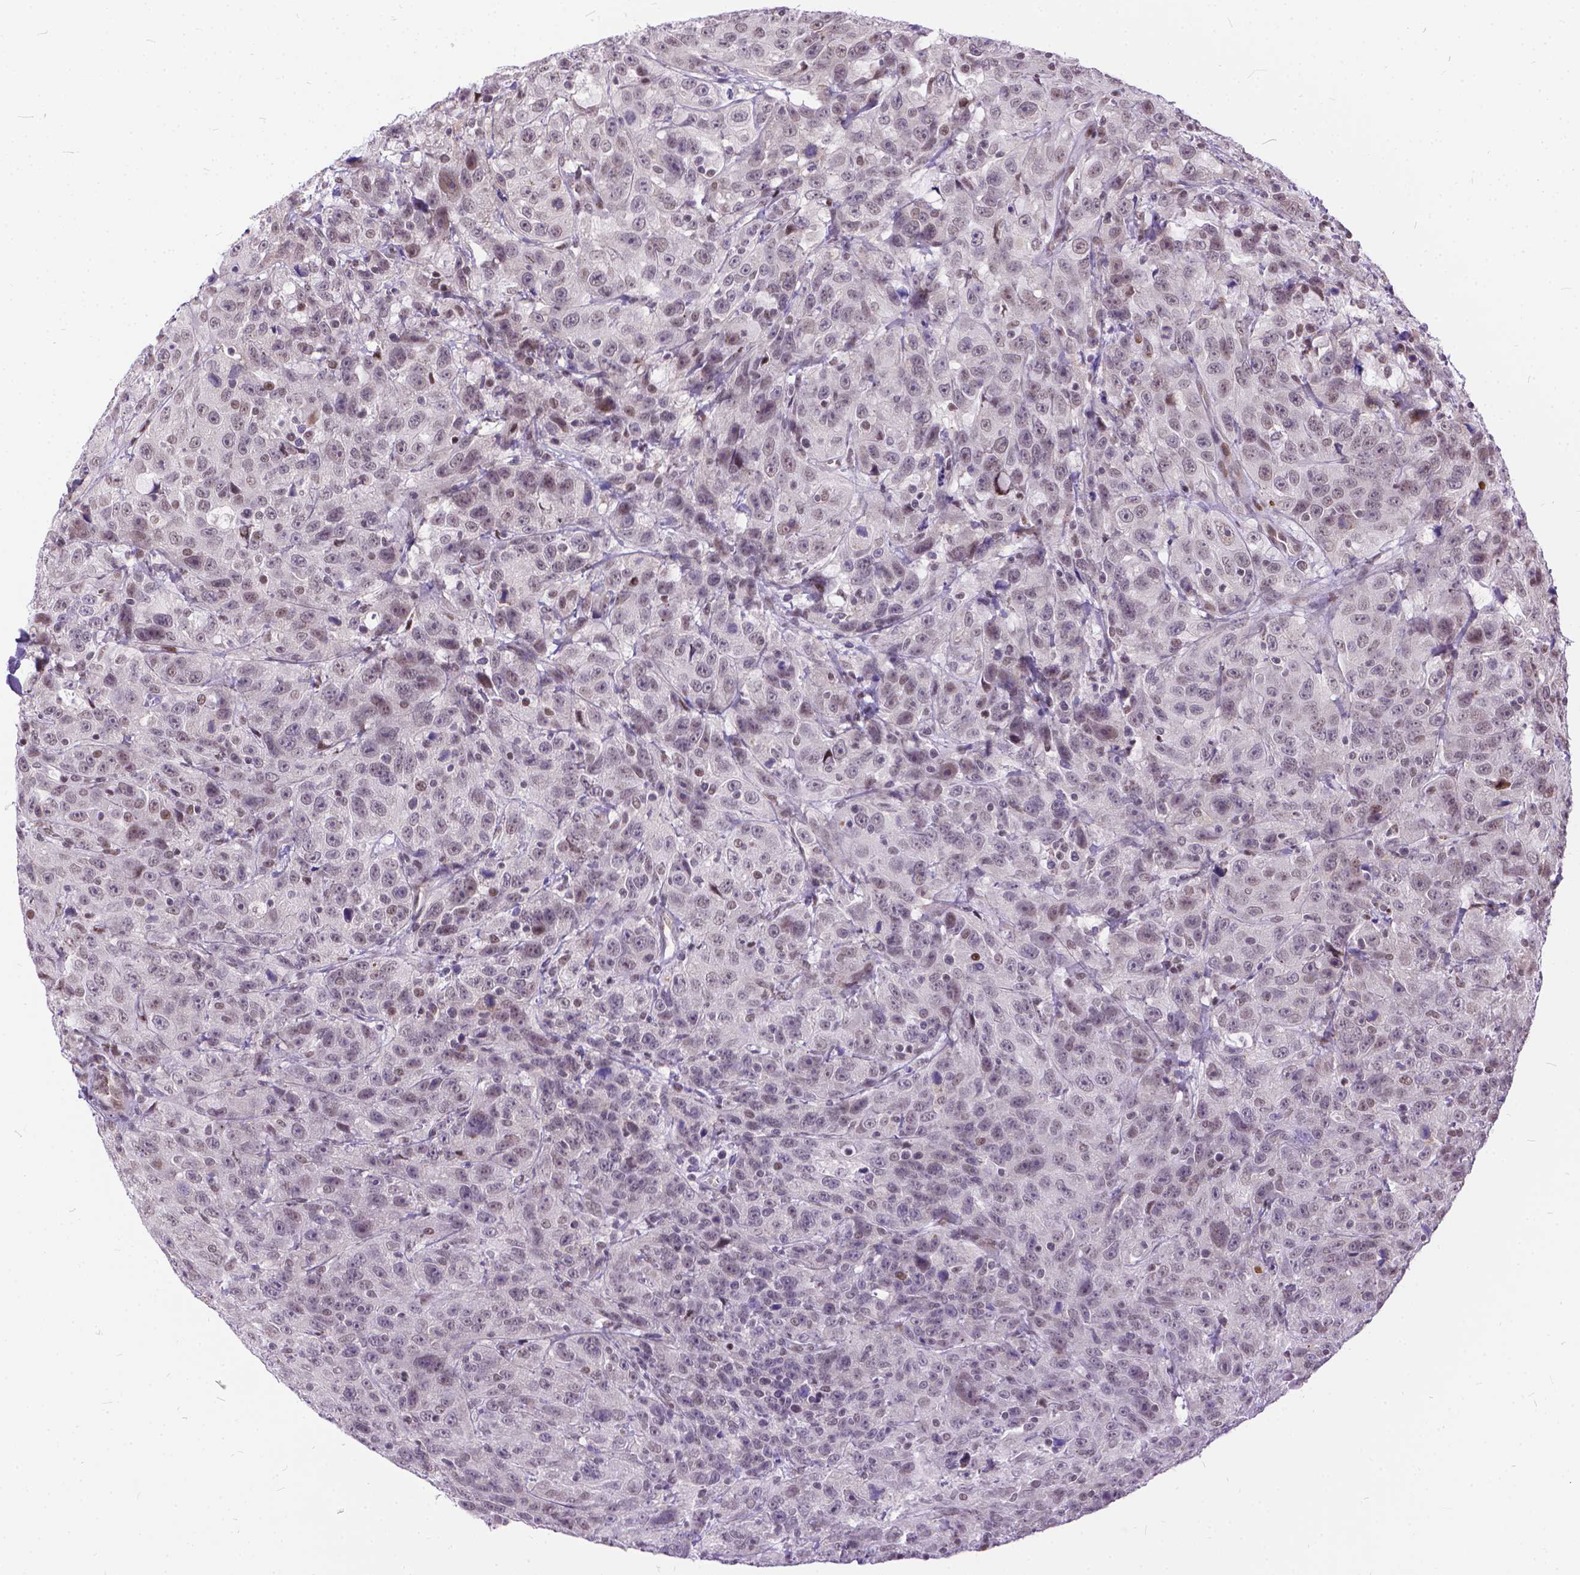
{"staining": {"intensity": "weak", "quantity": "25%-75%", "location": "nuclear"}, "tissue": "urothelial cancer", "cell_type": "Tumor cells", "image_type": "cancer", "snomed": [{"axis": "morphology", "description": "Urothelial carcinoma, NOS"}, {"axis": "morphology", "description": "Urothelial carcinoma, High grade"}, {"axis": "topography", "description": "Urinary bladder"}], "caption": "DAB (3,3'-diaminobenzidine) immunohistochemical staining of urothelial carcinoma (high-grade) shows weak nuclear protein expression in approximately 25%-75% of tumor cells.", "gene": "FAM124B", "patient": {"sex": "female", "age": 73}}